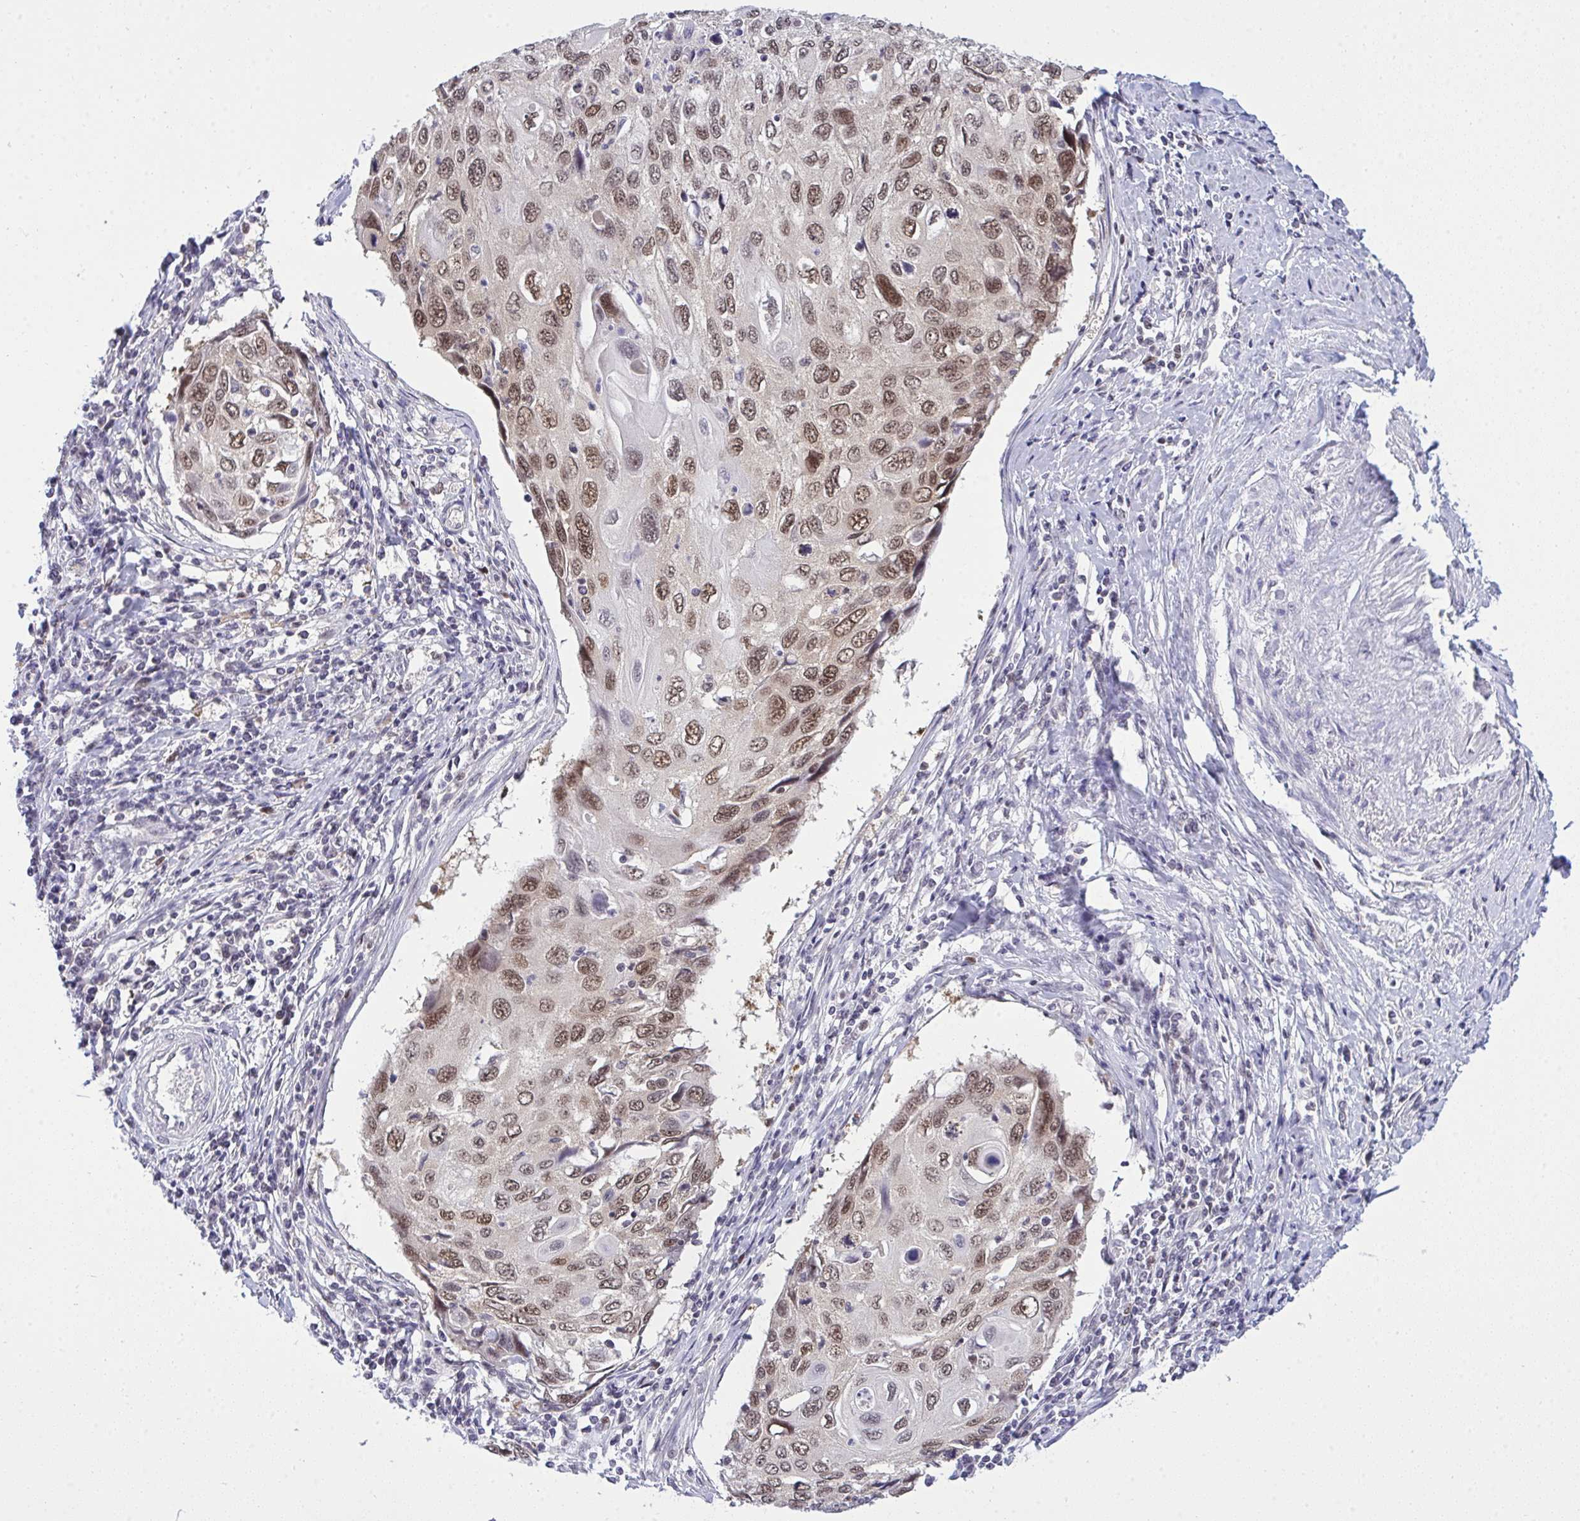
{"staining": {"intensity": "moderate", "quantity": ">75%", "location": "nuclear"}, "tissue": "cervical cancer", "cell_type": "Tumor cells", "image_type": "cancer", "snomed": [{"axis": "morphology", "description": "Squamous cell carcinoma, NOS"}, {"axis": "topography", "description": "Cervix"}], "caption": "This is an image of immunohistochemistry (IHC) staining of cervical squamous cell carcinoma, which shows moderate staining in the nuclear of tumor cells.", "gene": "RFC4", "patient": {"sex": "female", "age": 70}}